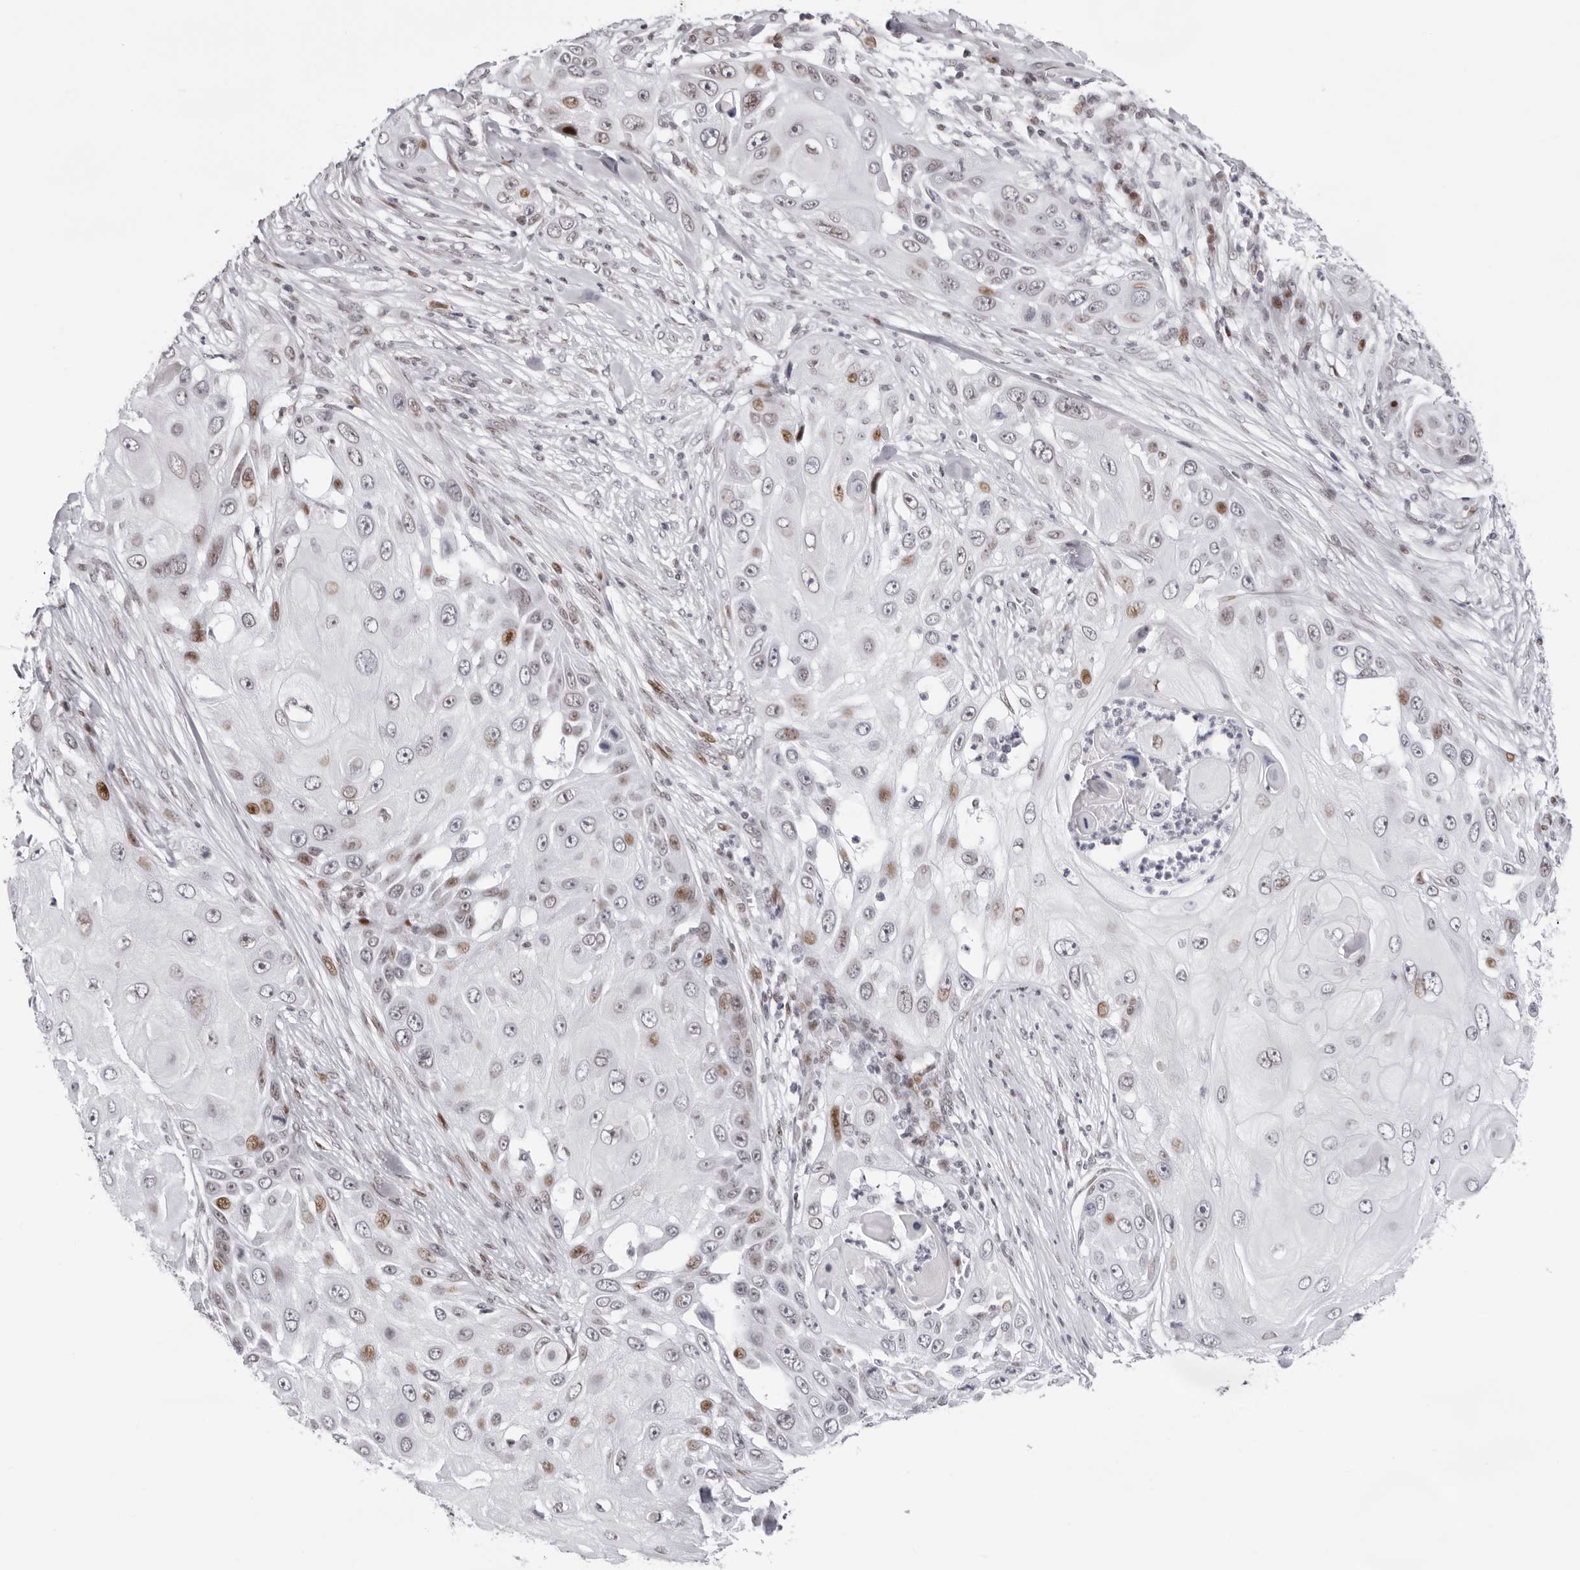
{"staining": {"intensity": "moderate", "quantity": "<25%", "location": "nuclear"}, "tissue": "skin cancer", "cell_type": "Tumor cells", "image_type": "cancer", "snomed": [{"axis": "morphology", "description": "Squamous cell carcinoma, NOS"}, {"axis": "topography", "description": "Skin"}], "caption": "This photomicrograph reveals IHC staining of skin squamous cell carcinoma, with low moderate nuclear expression in approximately <25% of tumor cells.", "gene": "NTPCR", "patient": {"sex": "female", "age": 44}}